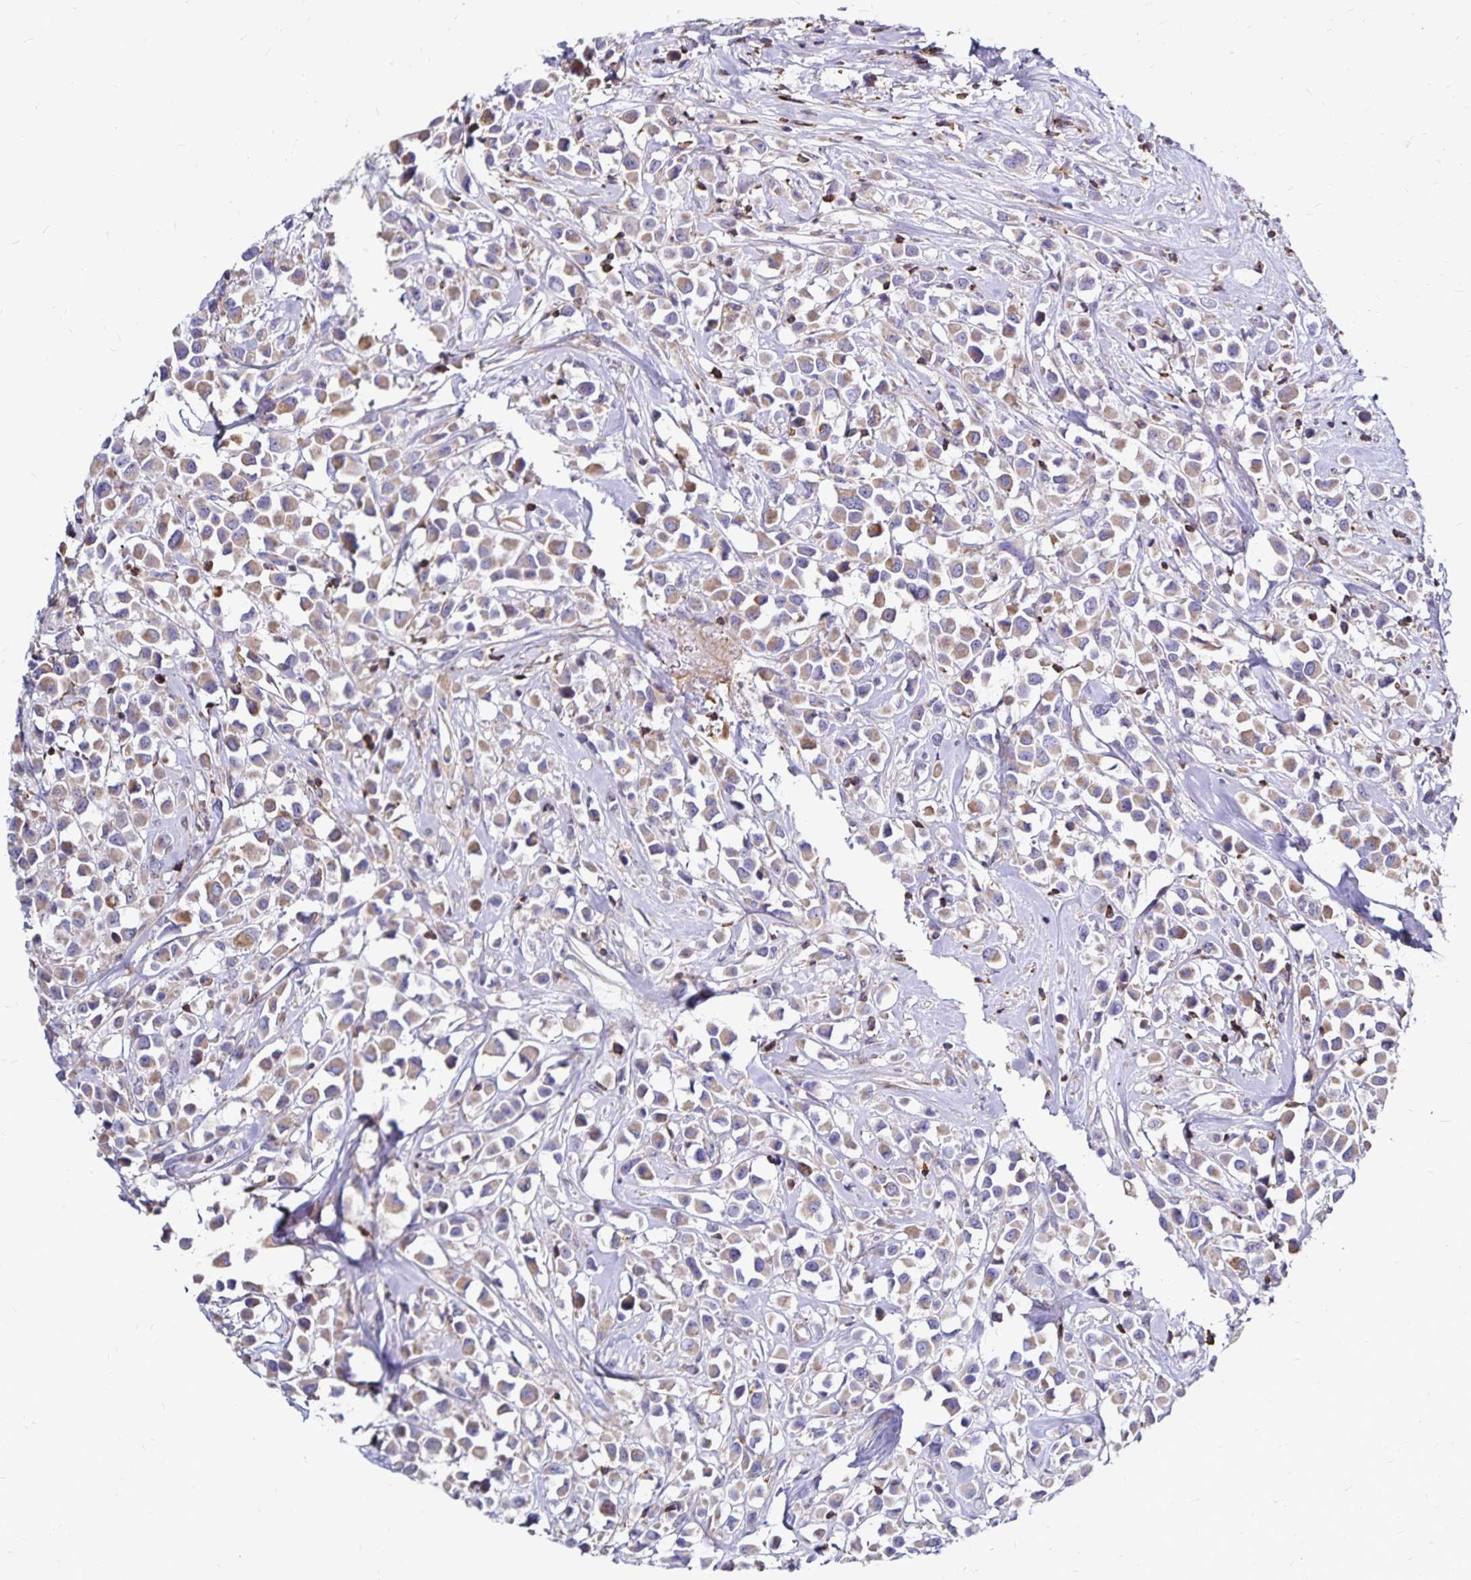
{"staining": {"intensity": "weak", "quantity": ">75%", "location": "cytoplasmic/membranous"}, "tissue": "breast cancer", "cell_type": "Tumor cells", "image_type": "cancer", "snomed": [{"axis": "morphology", "description": "Duct carcinoma"}, {"axis": "topography", "description": "Breast"}], "caption": "Human breast cancer stained with a brown dye displays weak cytoplasmic/membranous positive staining in approximately >75% of tumor cells.", "gene": "NAGPA", "patient": {"sex": "female", "age": 61}}